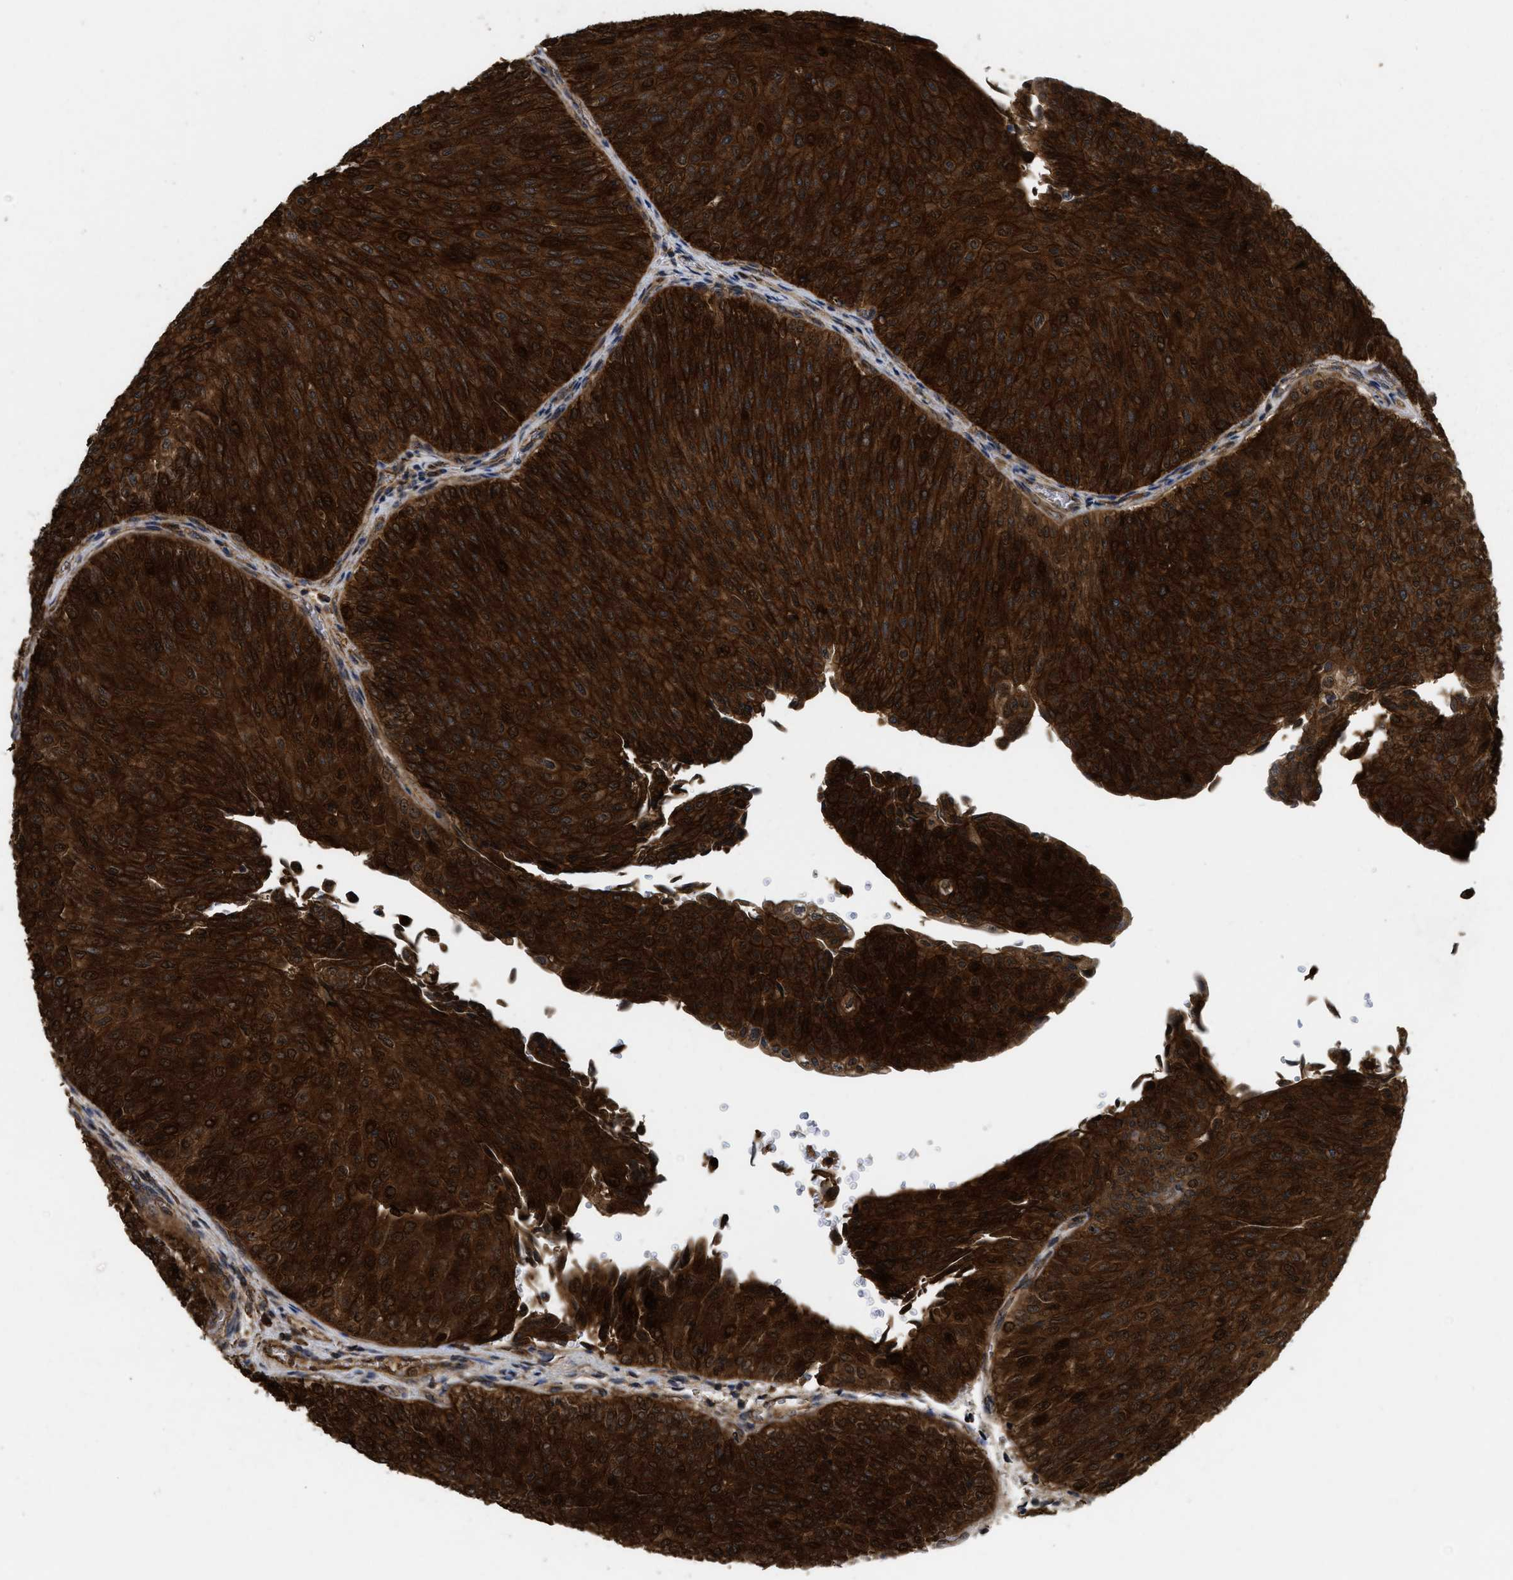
{"staining": {"intensity": "strong", "quantity": ">75%", "location": "cytoplasmic/membranous"}, "tissue": "urothelial cancer", "cell_type": "Tumor cells", "image_type": "cancer", "snomed": [{"axis": "morphology", "description": "Urothelial carcinoma, Low grade"}, {"axis": "topography", "description": "Urinary bladder"}], "caption": "There is high levels of strong cytoplasmic/membranous expression in tumor cells of low-grade urothelial carcinoma, as demonstrated by immunohistochemical staining (brown color).", "gene": "FZD6", "patient": {"sex": "male", "age": 78}}